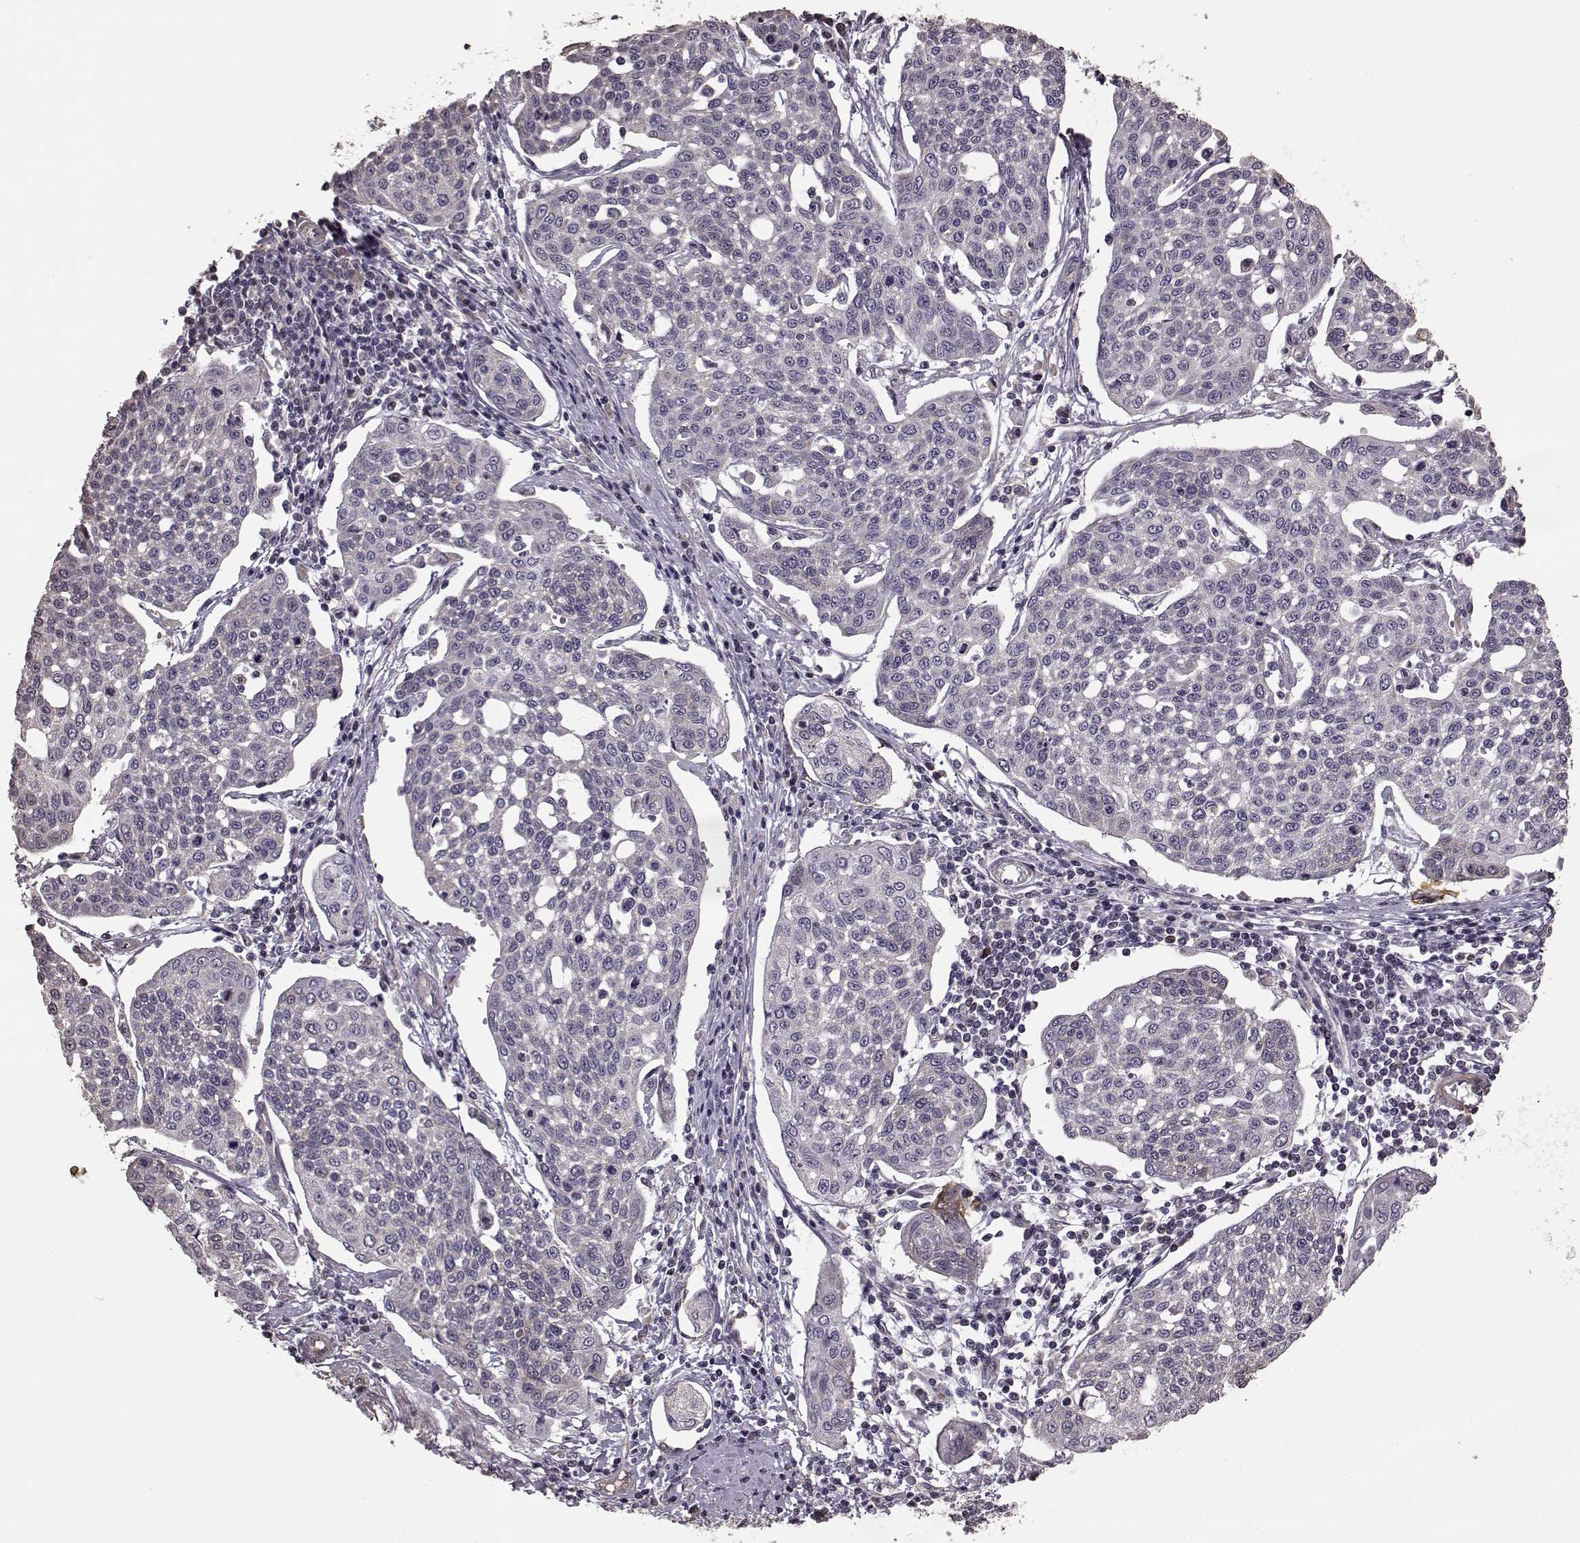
{"staining": {"intensity": "negative", "quantity": "none", "location": "none"}, "tissue": "cervical cancer", "cell_type": "Tumor cells", "image_type": "cancer", "snomed": [{"axis": "morphology", "description": "Squamous cell carcinoma, NOS"}, {"axis": "topography", "description": "Cervix"}], "caption": "High magnification brightfield microscopy of cervical cancer stained with DAB (3,3'-diaminobenzidine) (brown) and counterstained with hematoxylin (blue): tumor cells show no significant positivity.", "gene": "BACH2", "patient": {"sex": "female", "age": 34}}